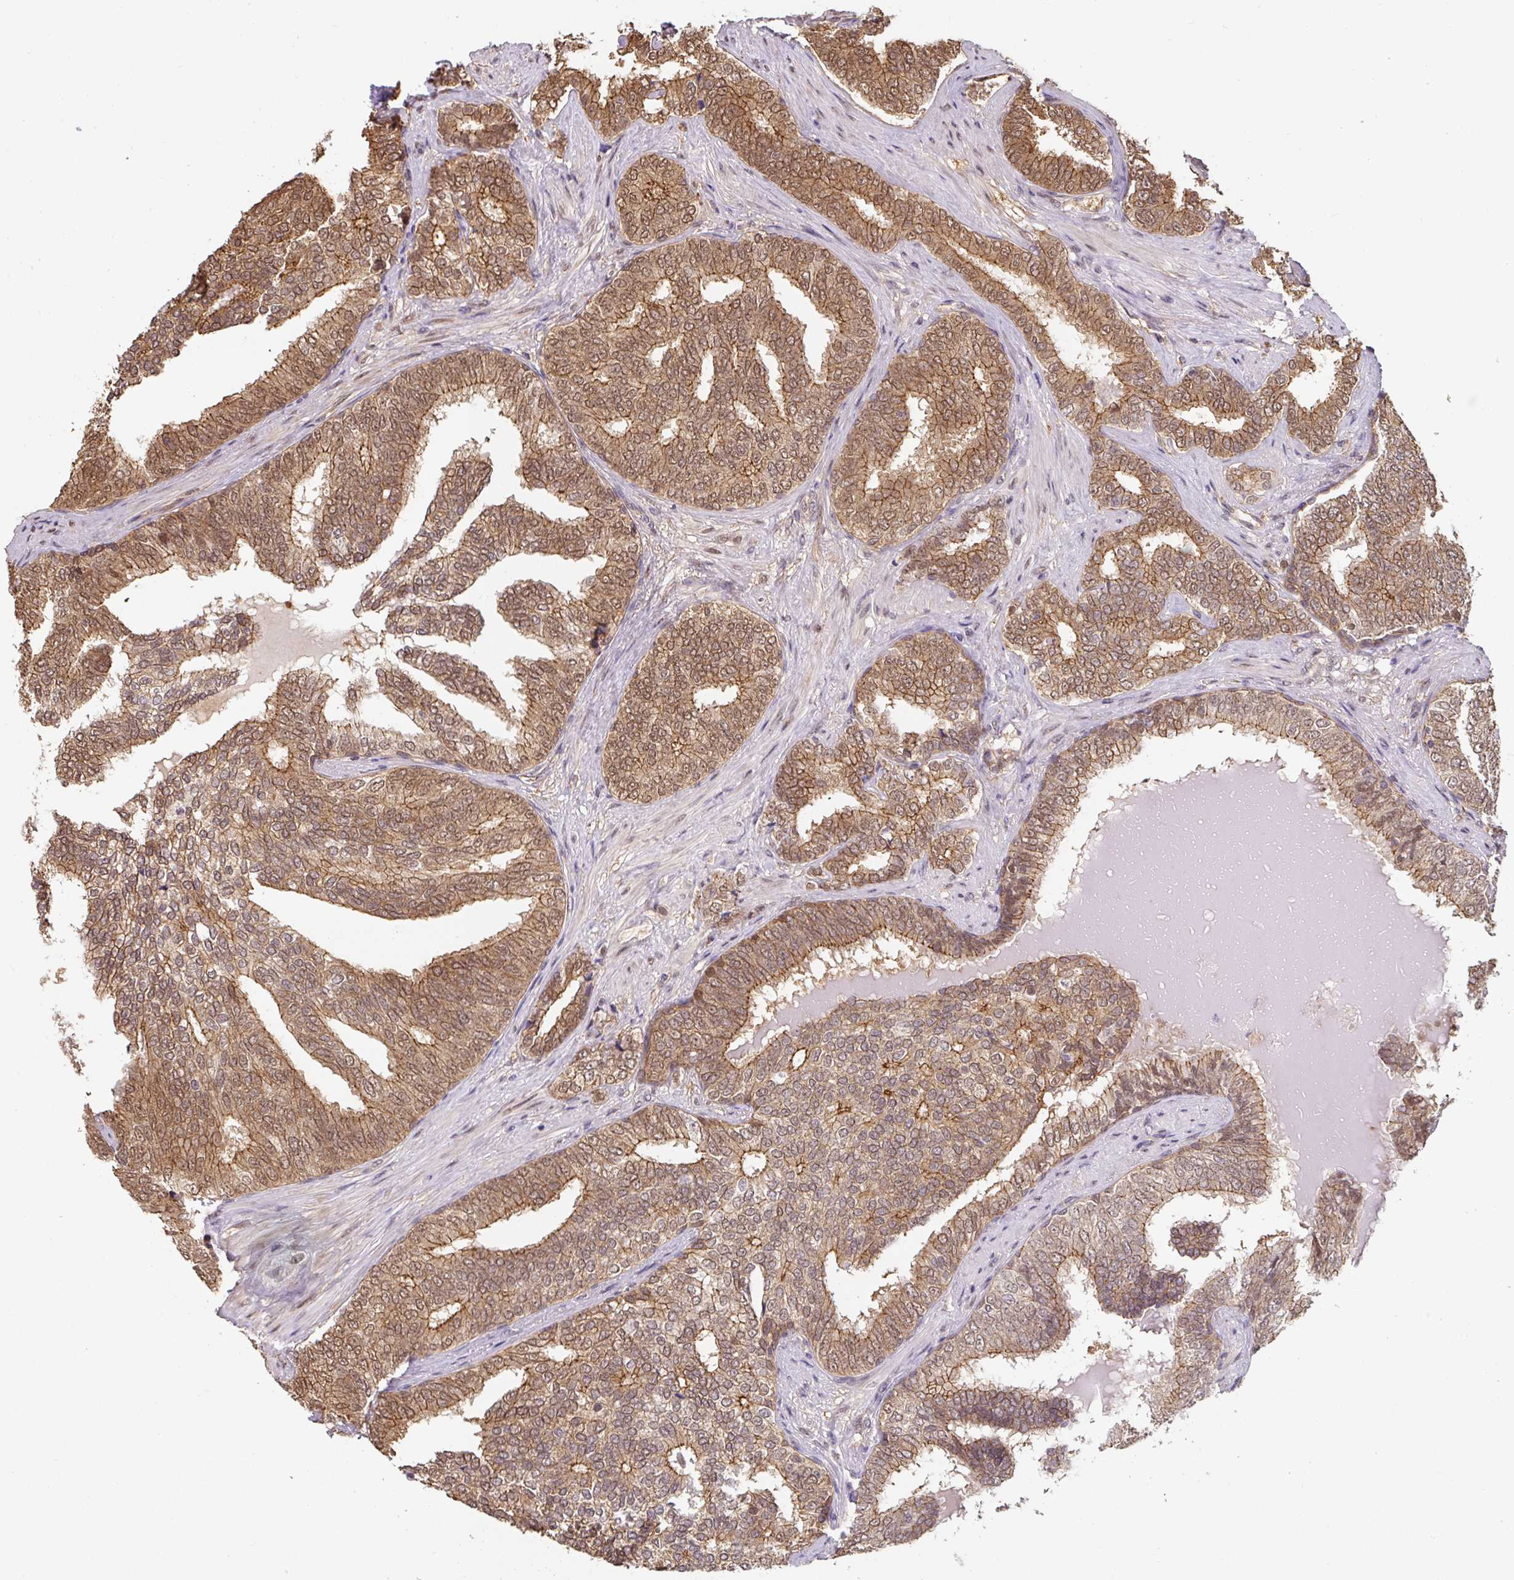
{"staining": {"intensity": "moderate", "quantity": ">75%", "location": "cytoplasmic/membranous,nuclear"}, "tissue": "prostate cancer", "cell_type": "Tumor cells", "image_type": "cancer", "snomed": [{"axis": "morphology", "description": "Adenocarcinoma, High grade"}, {"axis": "topography", "description": "Prostate"}], "caption": "This is an image of immunohistochemistry staining of prostate cancer, which shows moderate positivity in the cytoplasmic/membranous and nuclear of tumor cells.", "gene": "ST13", "patient": {"sex": "male", "age": 72}}